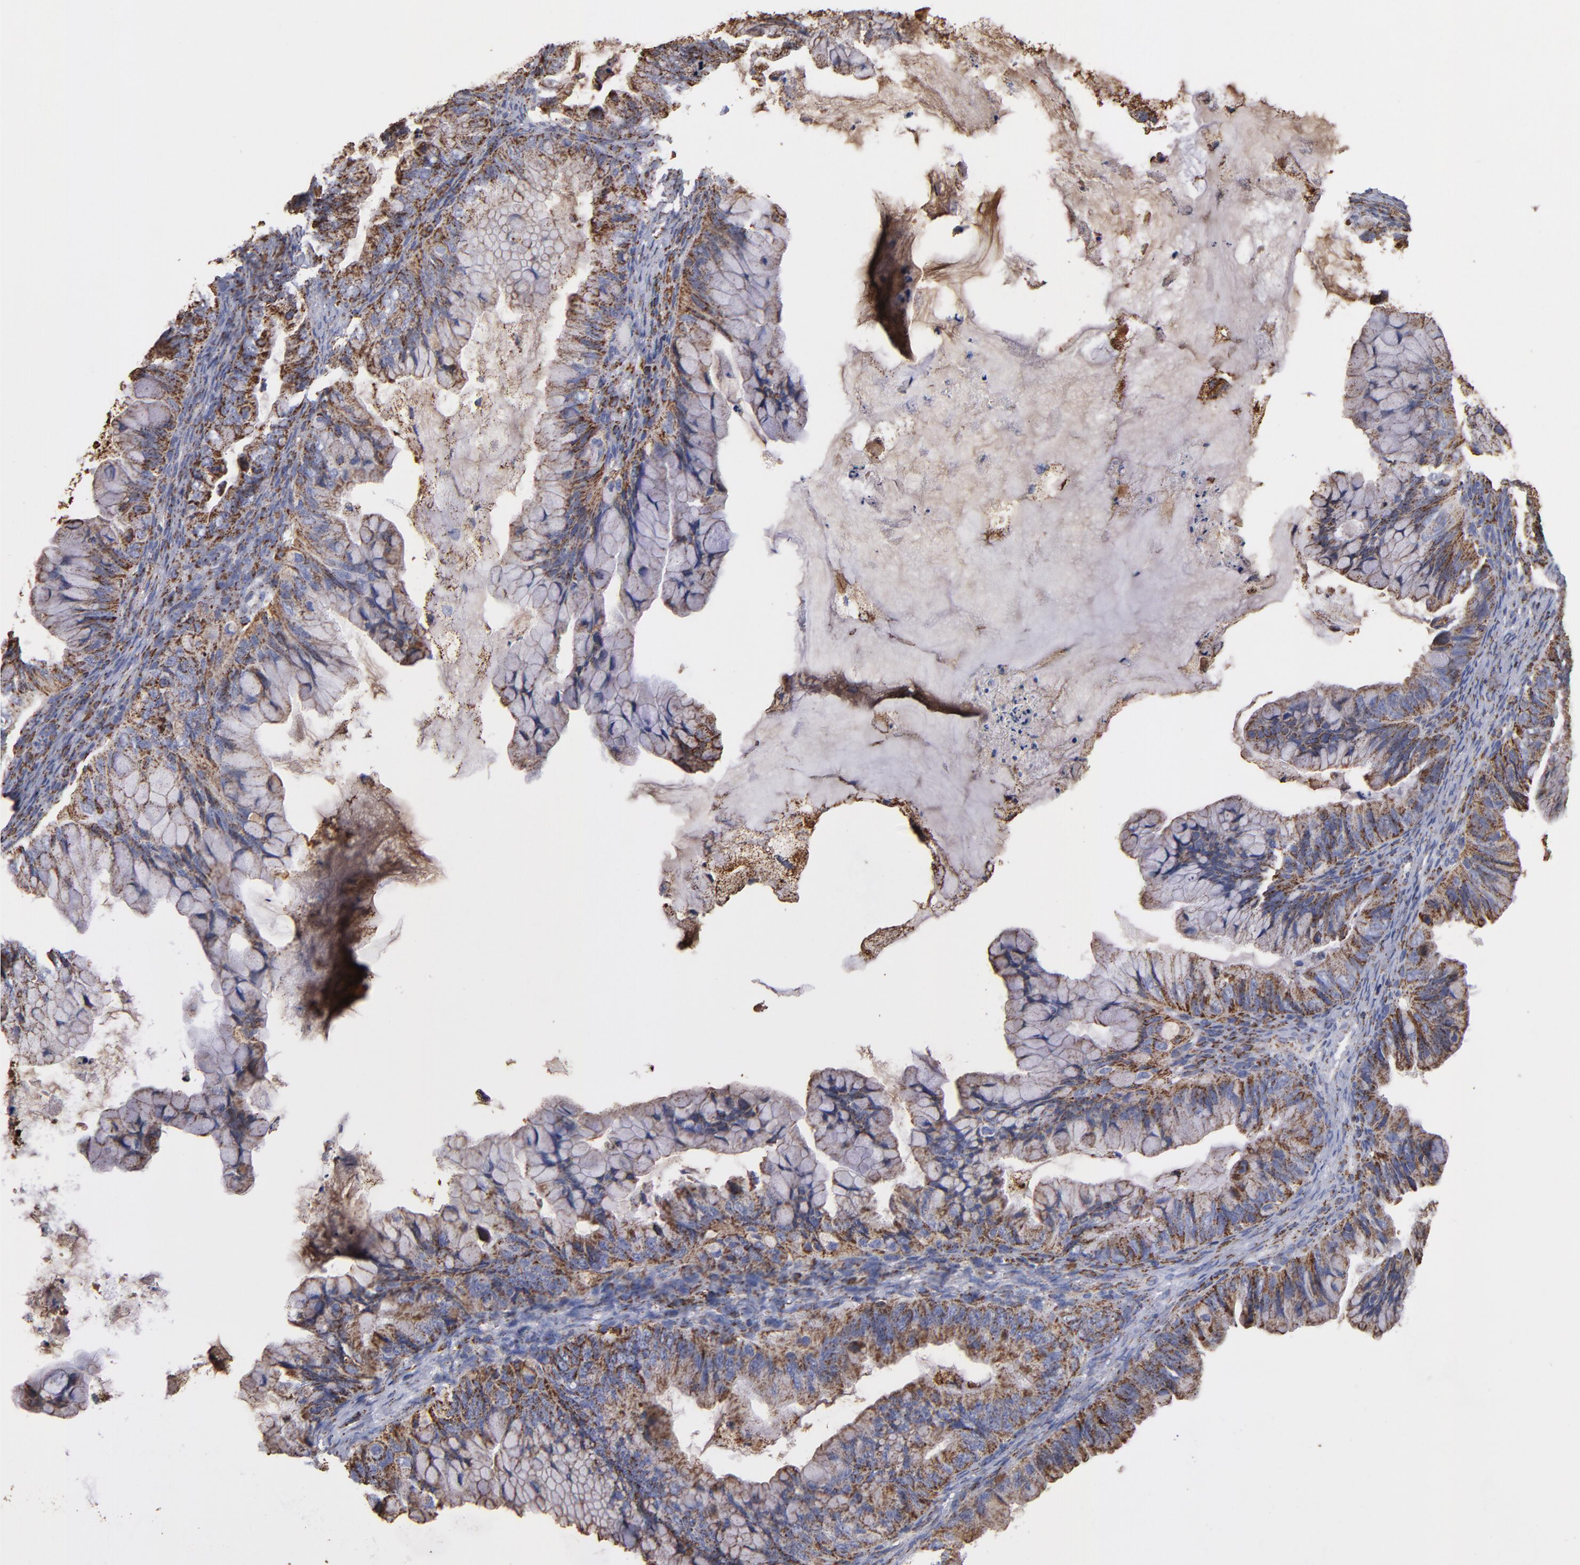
{"staining": {"intensity": "moderate", "quantity": ">75%", "location": "cytoplasmic/membranous"}, "tissue": "ovarian cancer", "cell_type": "Tumor cells", "image_type": "cancer", "snomed": [{"axis": "morphology", "description": "Cystadenocarcinoma, mucinous, NOS"}, {"axis": "topography", "description": "Ovary"}], "caption": "Ovarian cancer (mucinous cystadenocarcinoma) tissue demonstrates moderate cytoplasmic/membranous positivity in approximately >75% of tumor cells, visualized by immunohistochemistry. The protein of interest is stained brown, and the nuclei are stained in blue (DAB (3,3'-diaminobenzidine) IHC with brightfield microscopy, high magnification).", "gene": "SOD2", "patient": {"sex": "female", "age": 36}}